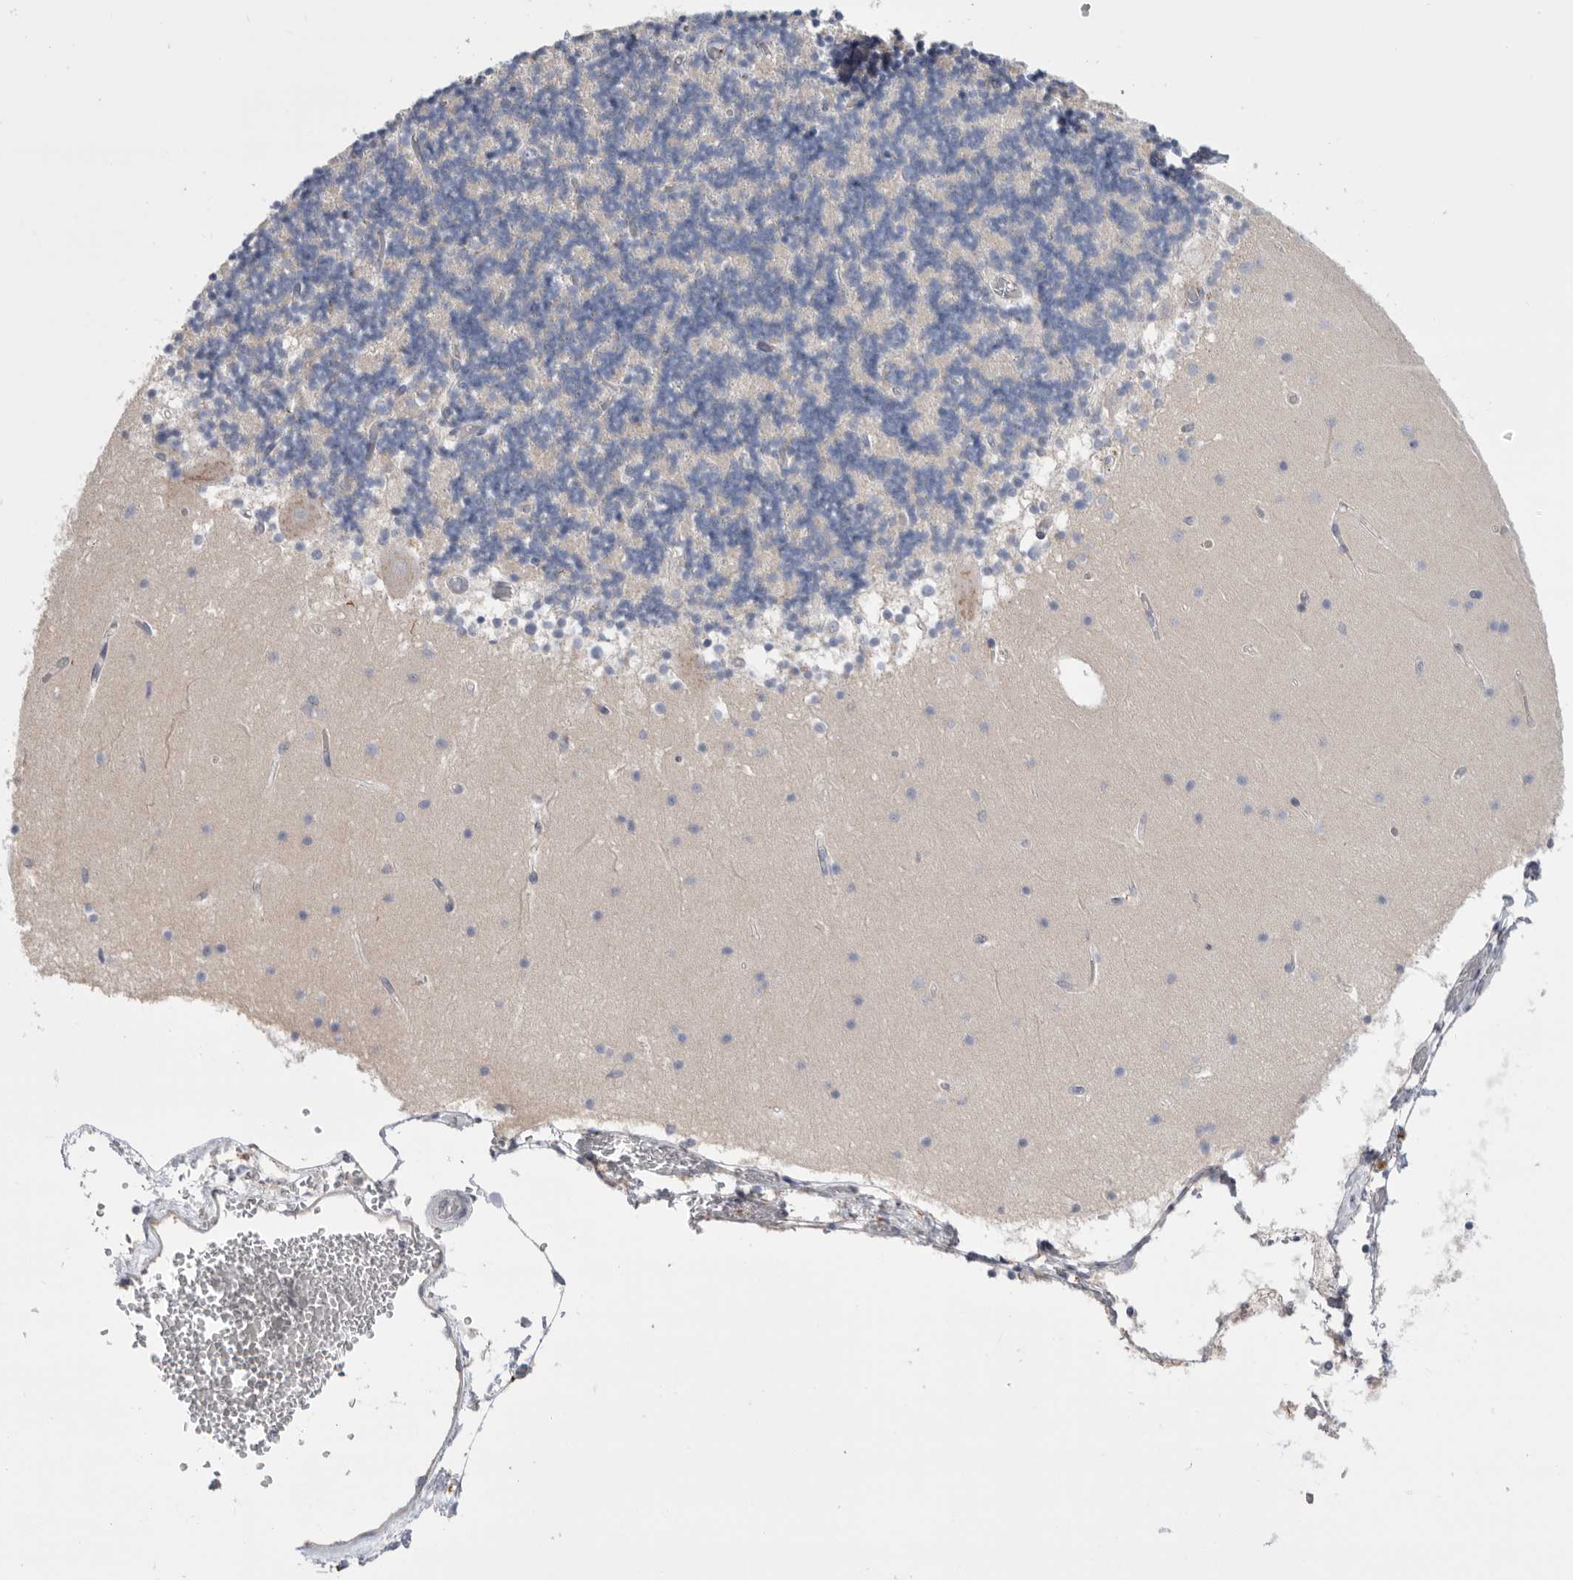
{"staining": {"intensity": "negative", "quantity": "none", "location": "none"}, "tissue": "cerebellum", "cell_type": "Cells in granular layer", "image_type": "normal", "snomed": [{"axis": "morphology", "description": "Normal tissue, NOS"}, {"axis": "topography", "description": "Cerebellum"}], "caption": "IHC histopathology image of normal human cerebellum stained for a protein (brown), which demonstrates no expression in cells in granular layer.", "gene": "CCDC126", "patient": {"sex": "female", "age": 28}}